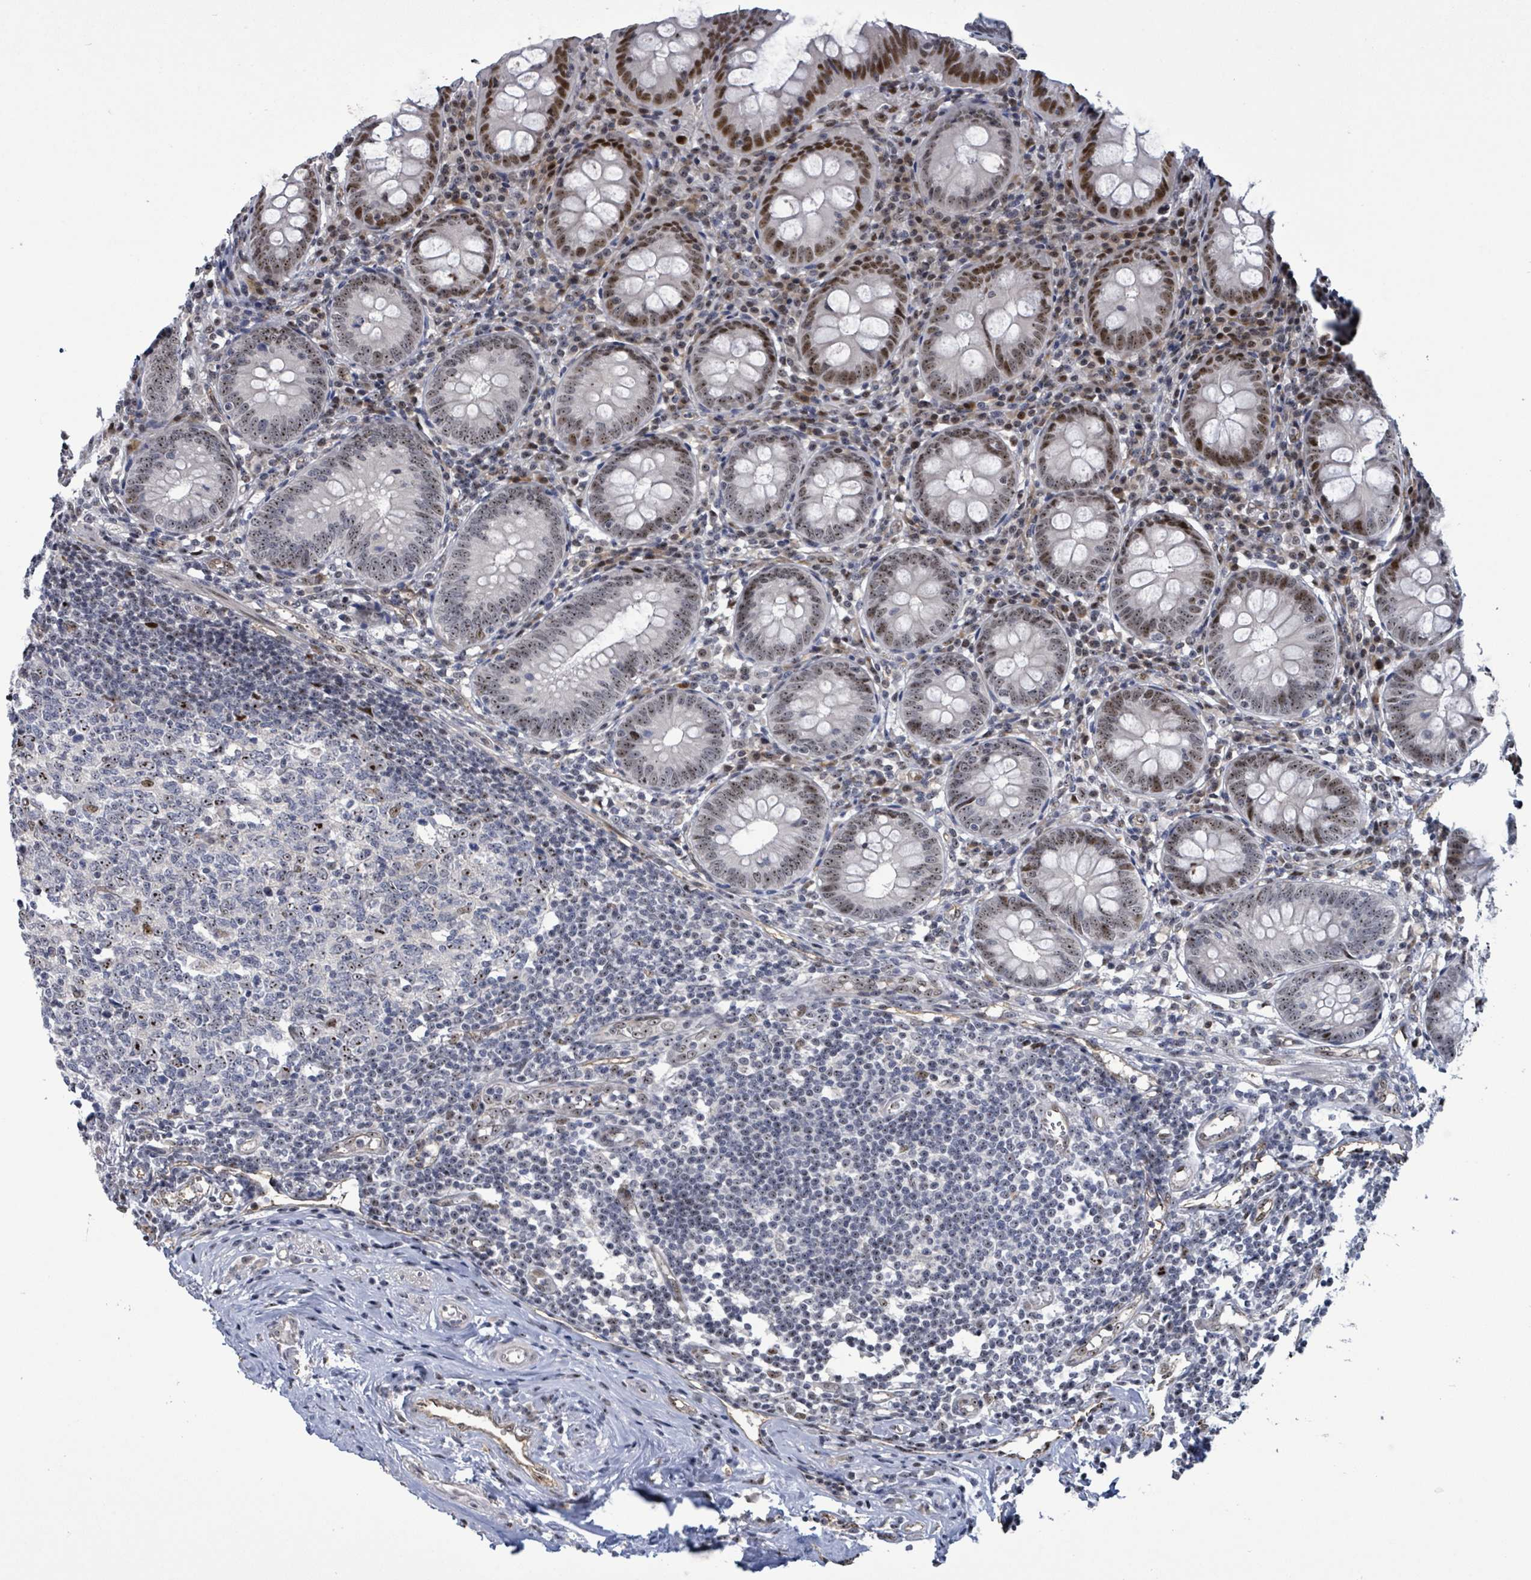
{"staining": {"intensity": "strong", "quantity": ">75%", "location": "nuclear"}, "tissue": "appendix", "cell_type": "Glandular cells", "image_type": "normal", "snomed": [{"axis": "morphology", "description": "Normal tissue, NOS"}, {"axis": "topography", "description": "Appendix"}], "caption": "Strong nuclear positivity for a protein is present in about >75% of glandular cells of benign appendix using immunohistochemistry.", "gene": "RRN3", "patient": {"sex": "female", "age": 54}}